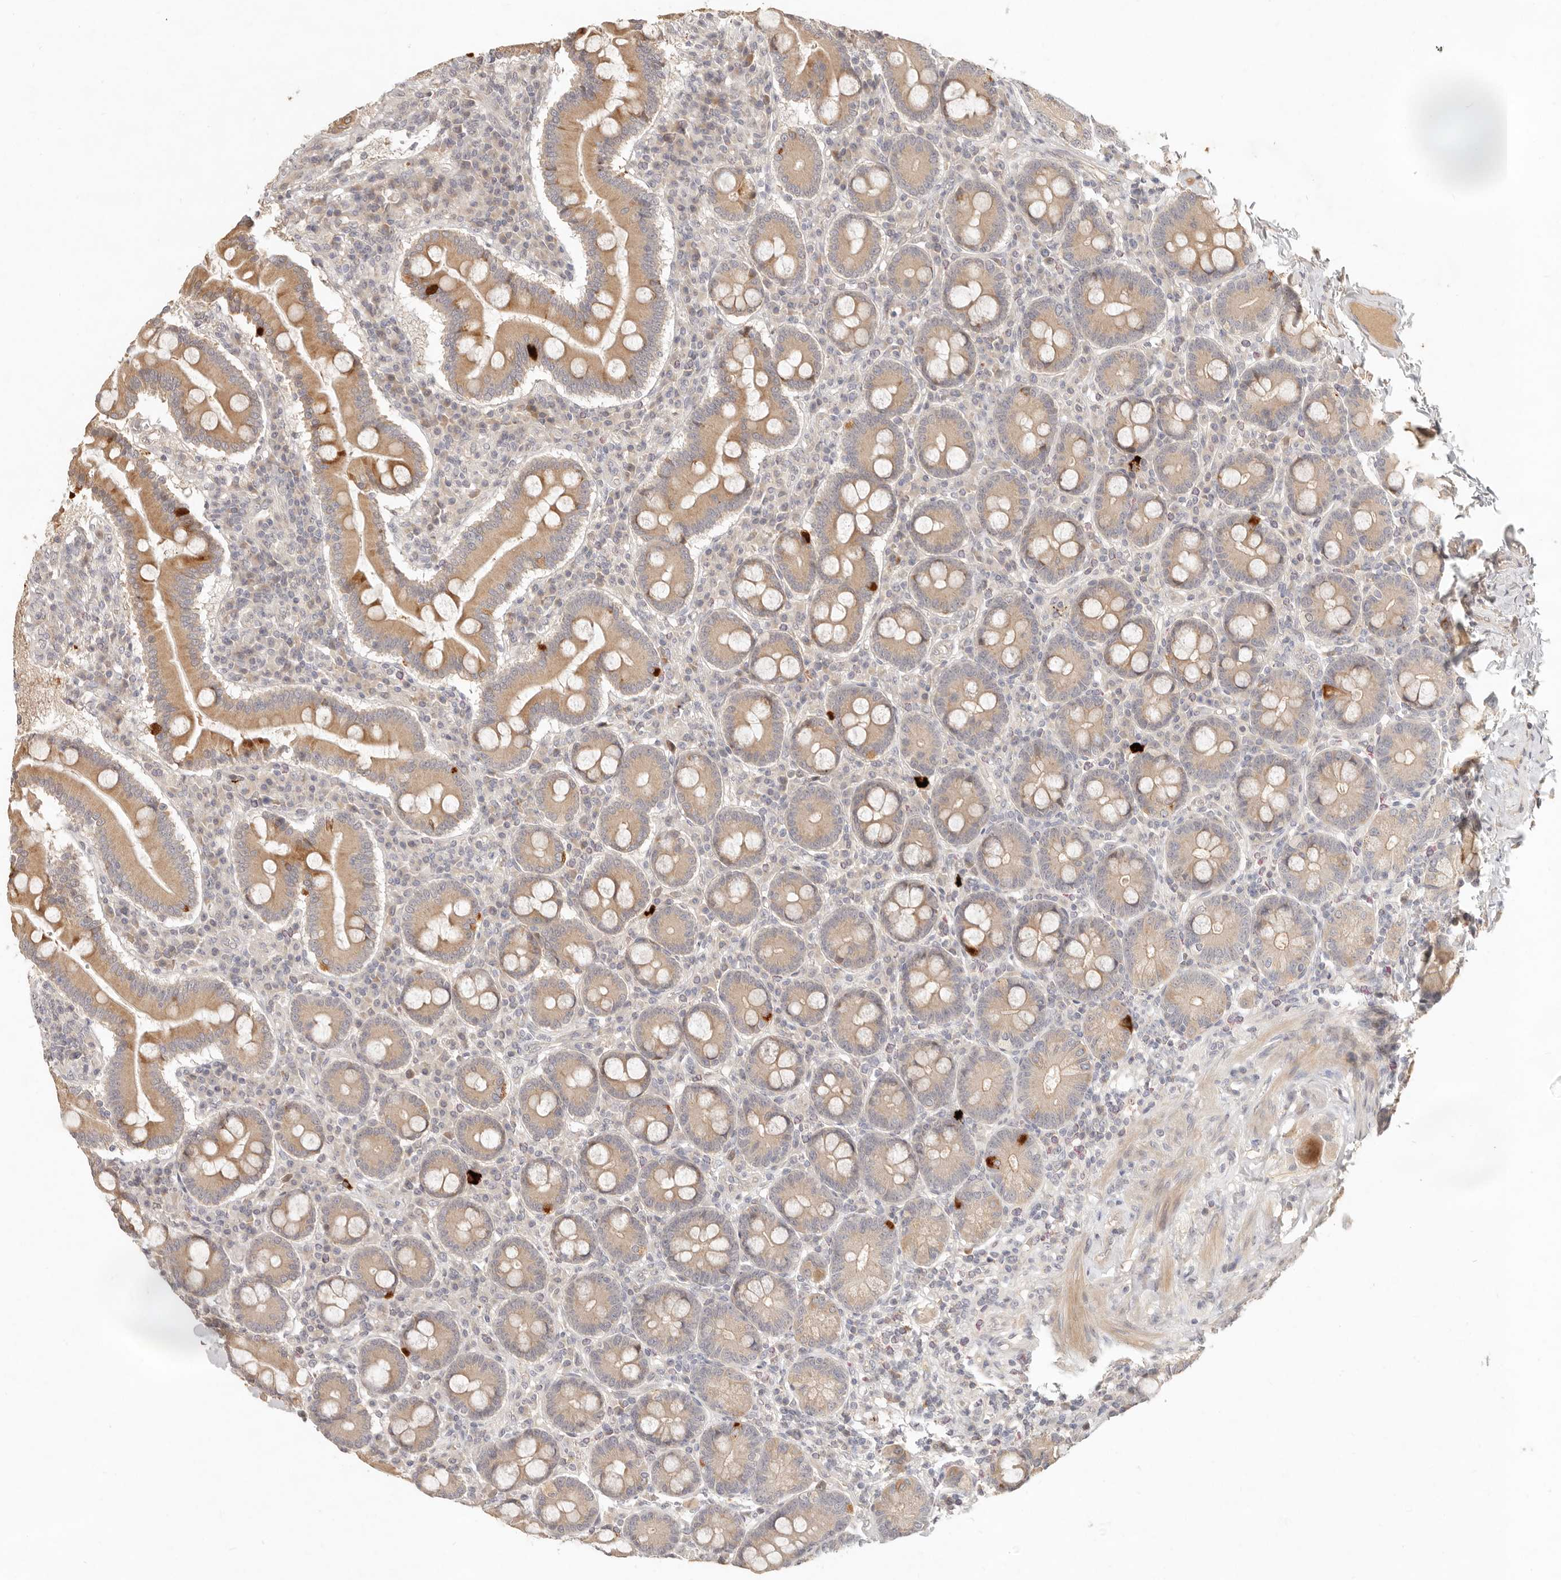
{"staining": {"intensity": "strong", "quantity": "25%-75%", "location": "cytoplasmic/membranous"}, "tissue": "duodenum", "cell_type": "Glandular cells", "image_type": "normal", "snomed": [{"axis": "morphology", "description": "Normal tissue, NOS"}, {"axis": "topography", "description": "Duodenum"}], "caption": "Immunohistochemical staining of benign human duodenum shows 25%-75% levels of strong cytoplasmic/membranous protein staining in approximately 25%-75% of glandular cells. The staining was performed using DAB to visualize the protein expression in brown, while the nuclei were stained in blue with hematoxylin (Magnification: 20x).", "gene": "UBXN11", "patient": {"sex": "male", "age": 50}}